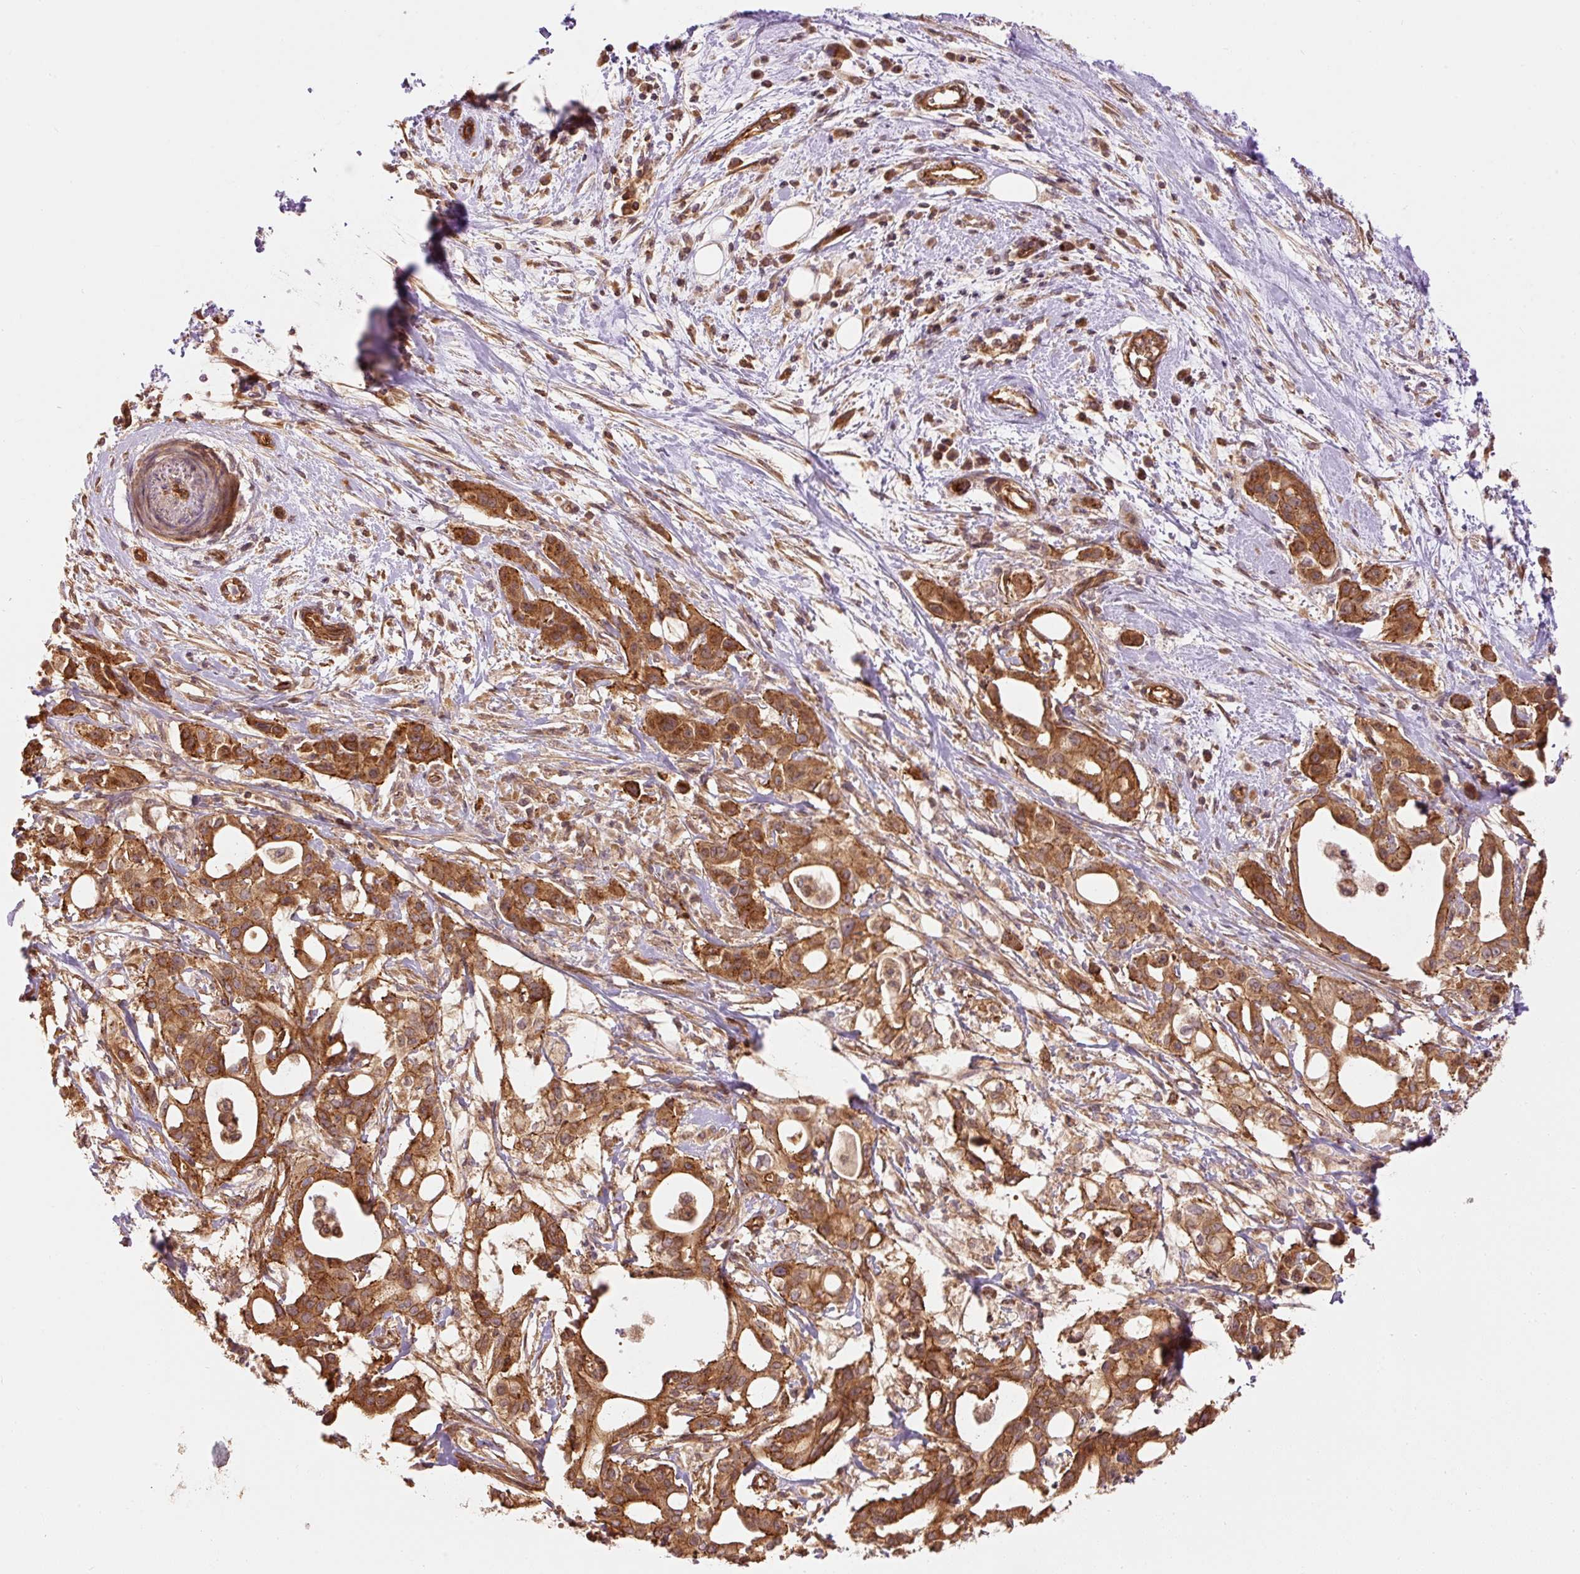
{"staining": {"intensity": "strong", "quantity": ">75%", "location": "cytoplasmic/membranous"}, "tissue": "pancreatic cancer", "cell_type": "Tumor cells", "image_type": "cancer", "snomed": [{"axis": "morphology", "description": "Adenocarcinoma, NOS"}, {"axis": "topography", "description": "Pancreas"}], "caption": "A photomicrograph showing strong cytoplasmic/membranous staining in about >75% of tumor cells in adenocarcinoma (pancreatic), as visualized by brown immunohistochemical staining.", "gene": "ADCY4", "patient": {"sex": "female", "age": 68}}